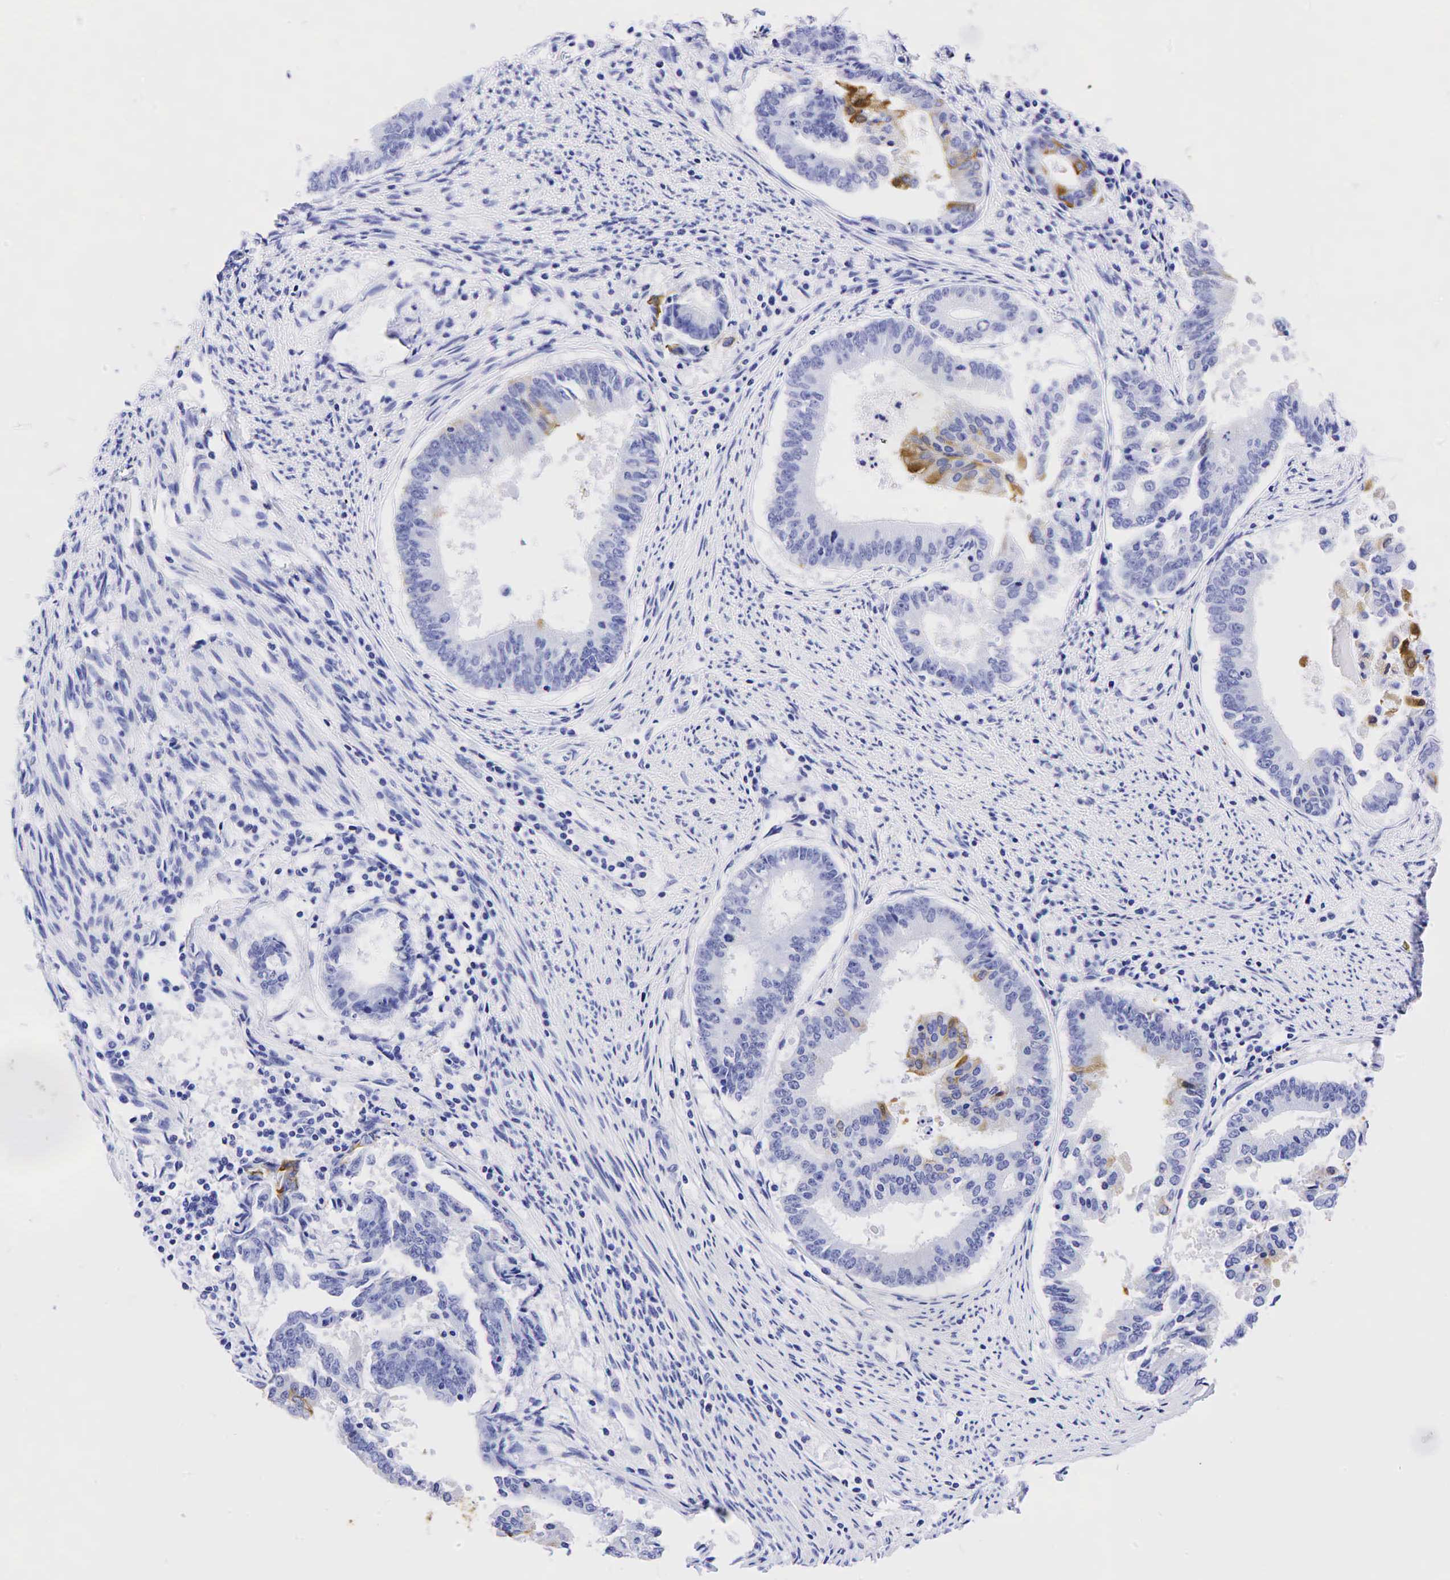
{"staining": {"intensity": "negative", "quantity": "none", "location": "none"}, "tissue": "endometrial cancer", "cell_type": "Tumor cells", "image_type": "cancer", "snomed": [{"axis": "morphology", "description": "Adenocarcinoma, NOS"}, {"axis": "topography", "description": "Endometrium"}], "caption": "This is an IHC histopathology image of human endometrial cancer. There is no staining in tumor cells.", "gene": "KRT7", "patient": {"sex": "female", "age": 63}}